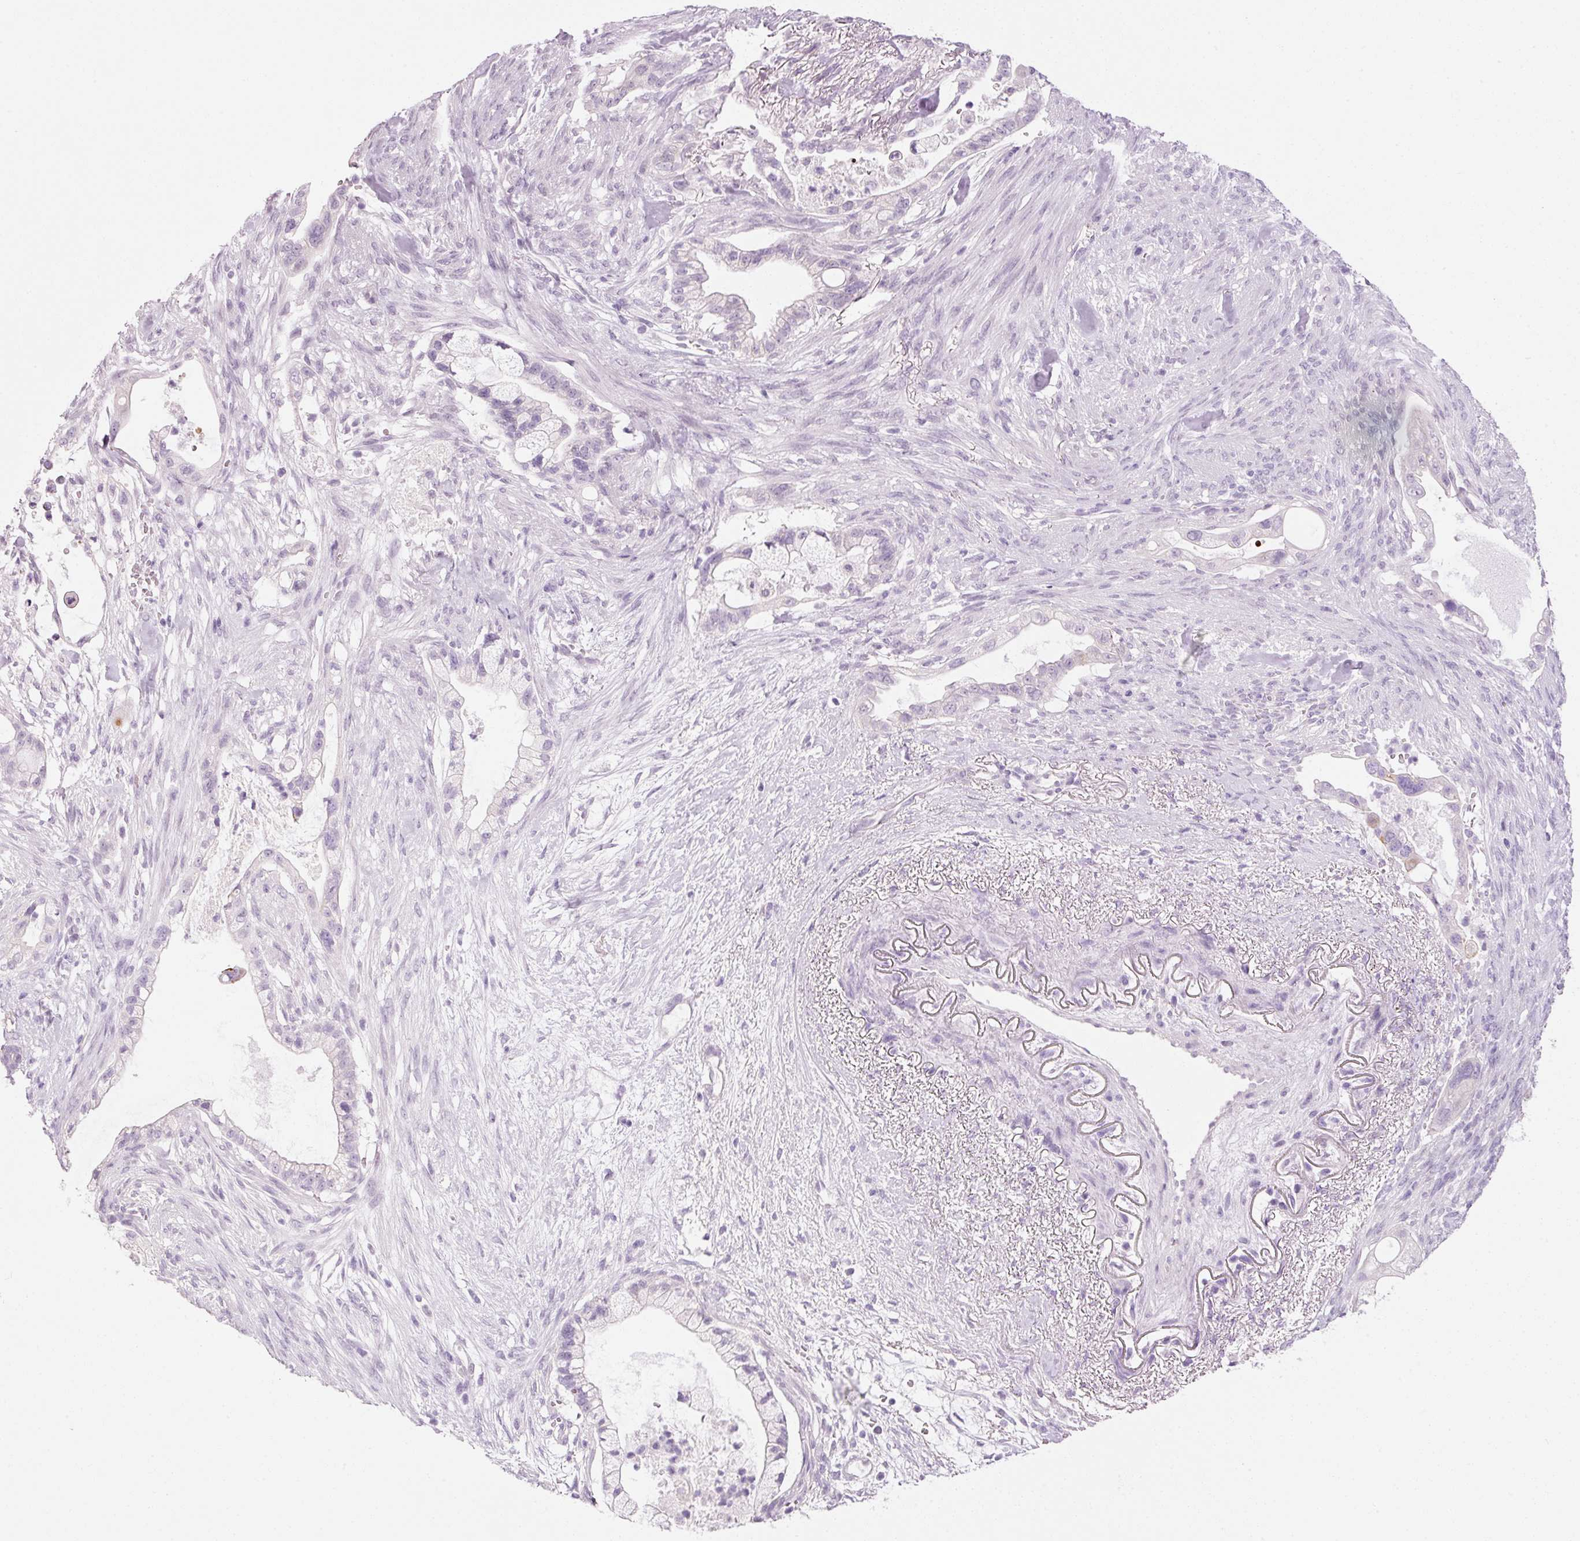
{"staining": {"intensity": "negative", "quantity": "none", "location": "none"}, "tissue": "pancreatic cancer", "cell_type": "Tumor cells", "image_type": "cancer", "snomed": [{"axis": "morphology", "description": "Adenocarcinoma, NOS"}, {"axis": "topography", "description": "Pancreas"}], "caption": "An immunohistochemistry (IHC) image of pancreatic cancer is shown. There is no staining in tumor cells of pancreatic cancer.", "gene": "ANKRD20A1", "patient": {"sex": "male", "age": 44}}